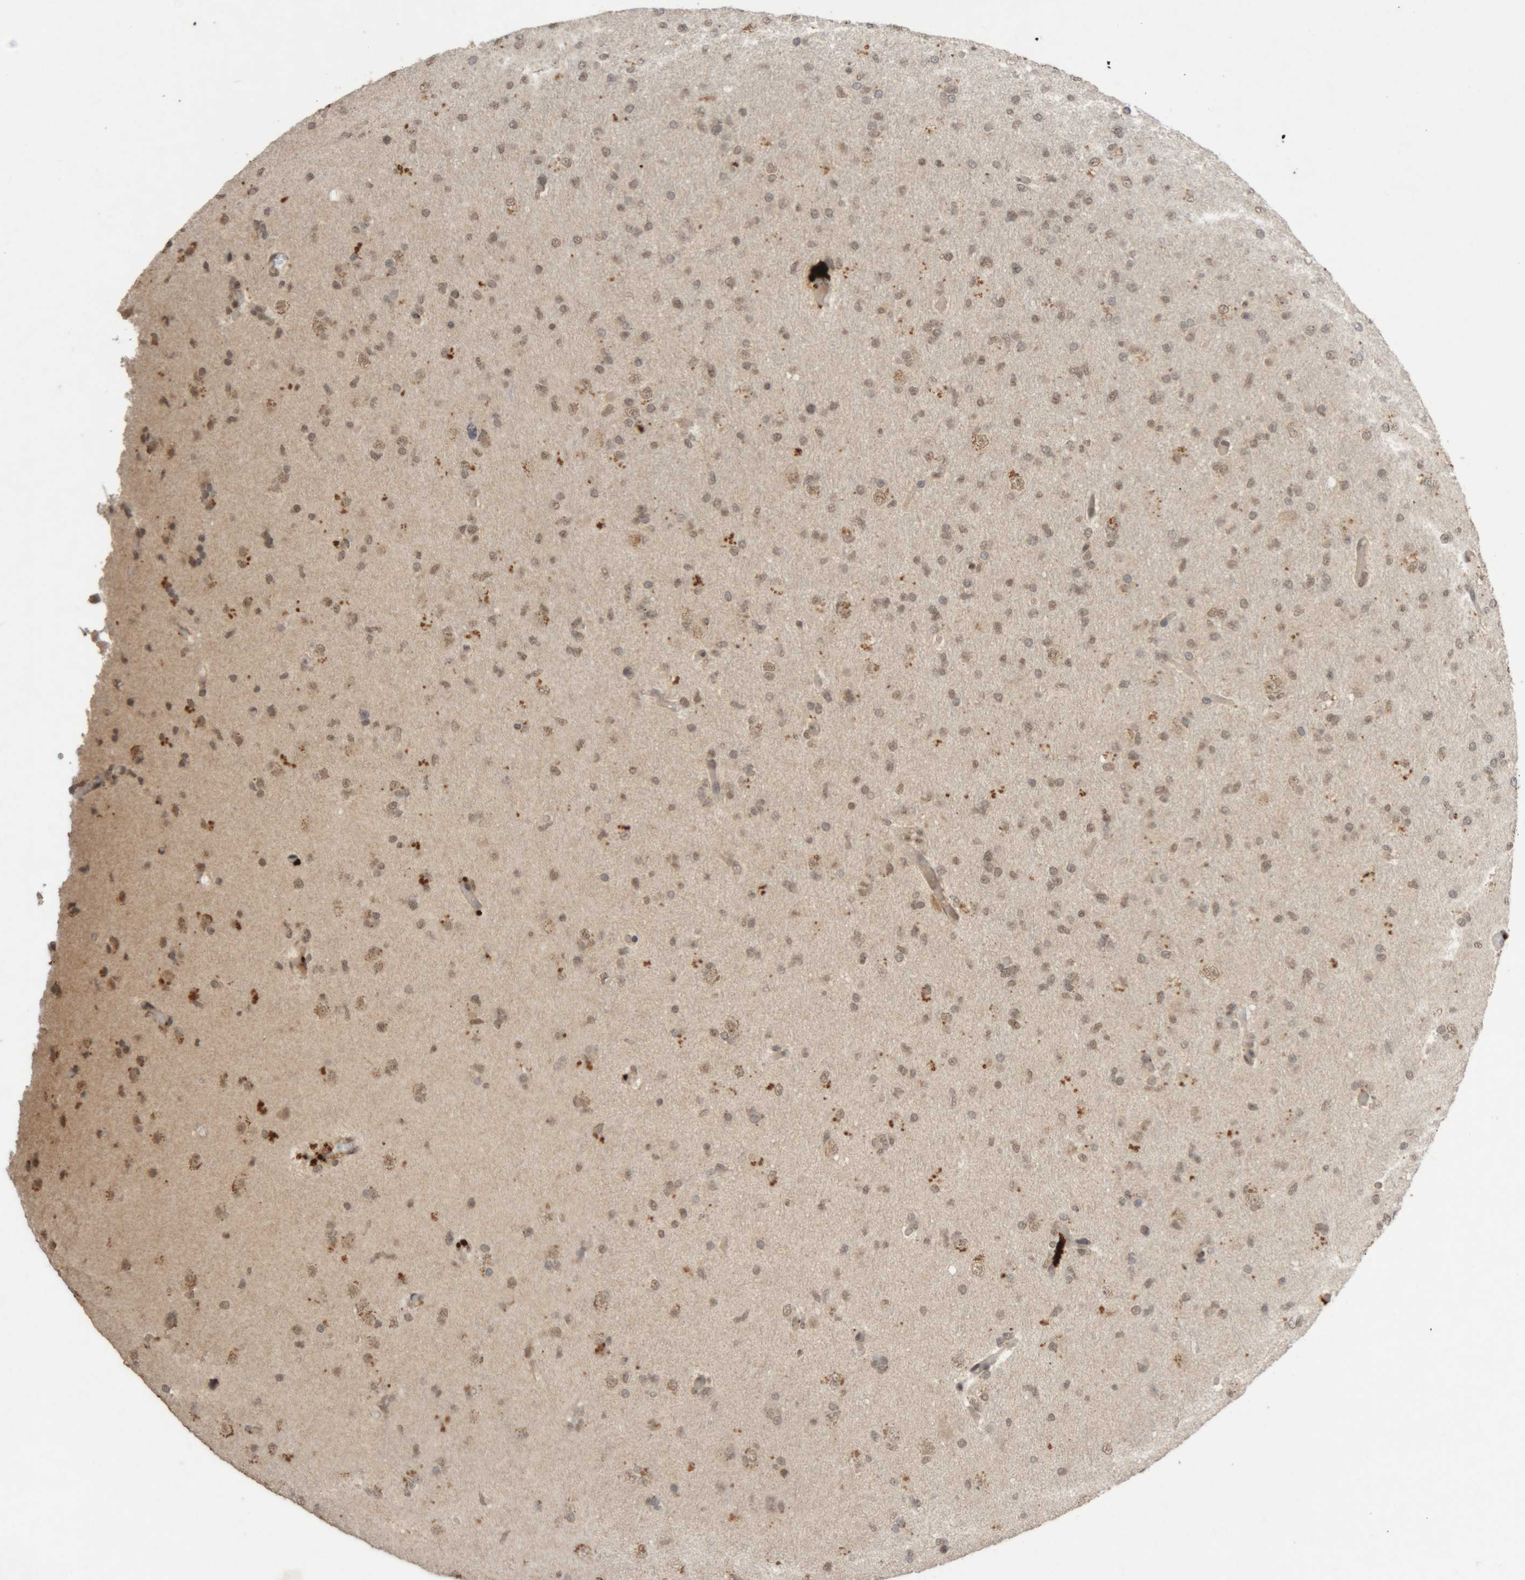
{"staining": {"intensity": "weak", "quantity": "25%-75%", "location": "nuclear"}, "tissue": "glioma", "cell_type": "Tumor cells", "image_type": "cancer", "snomed": [{"axis": "morphology", "description": "Glioma, malignant, High grade"}, {"axis": "topography", "description": "Cerebral cortex"}], "caption": "Glioma stained with a protein marker shows weak staining in tumor cells.", "gene": "KEAP1", "patient": {"sex": "female", "age": 36}}